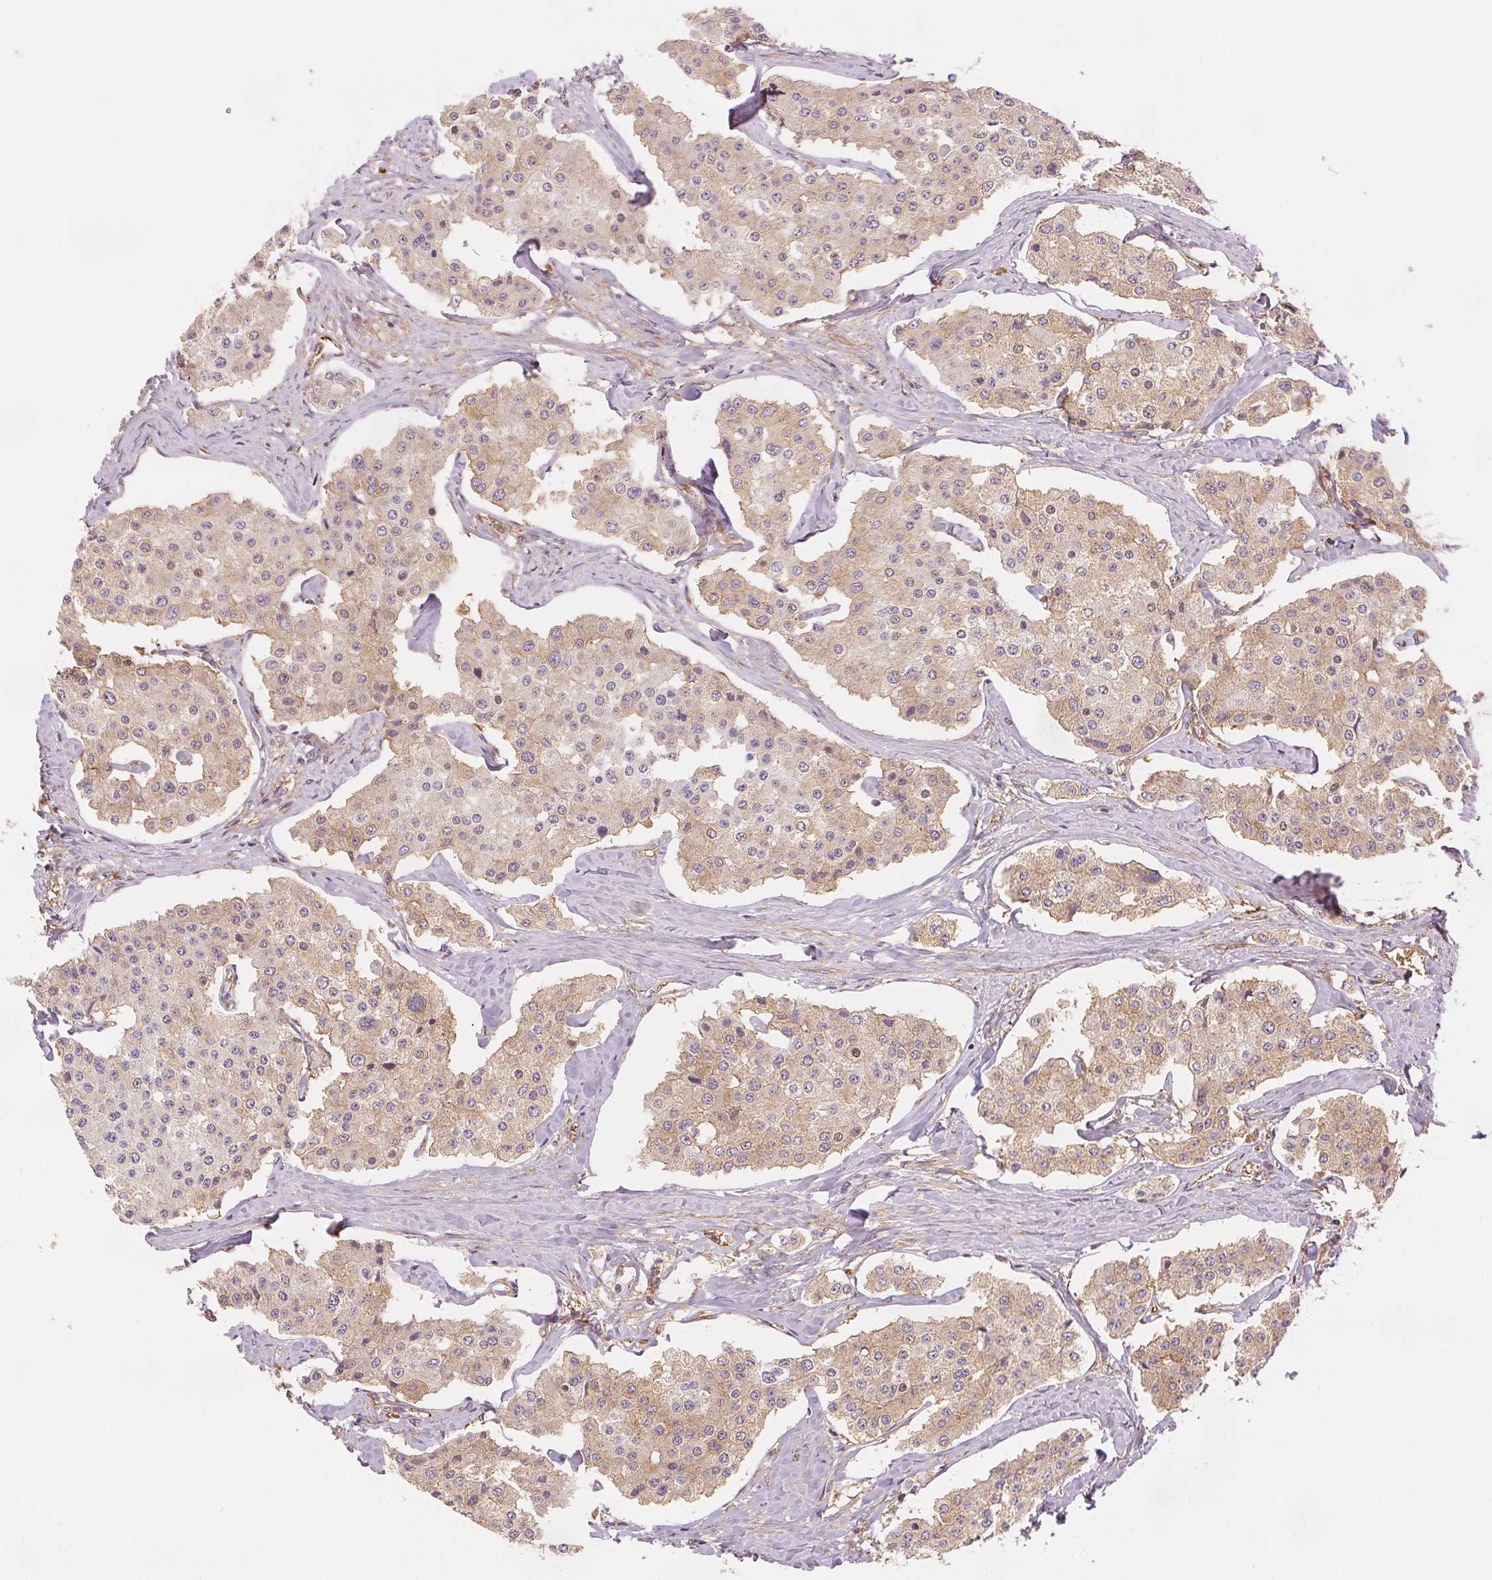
{"staining": {"intensity": "weak", "quantity": "25%-75%", "location": "cytoplasmic/membranous"}, "tissue": "carcinoid", "cell_type": "Tumor cells", "image_type": "cancer", "snomed": [{"axis": "morphology", "description": "Carcinoid, malignant, NOS"}, {"axis": "topography", "description": "Small intestine"}], "caption": "Carcinoid was stained to show a protein in brown. There is low levels of weak cytoplasmic/membranous expression in approximately 25%-75% of tumor cells.", "gene": "DIAPH2", "patient": {"sex": "female", "age": 65}}